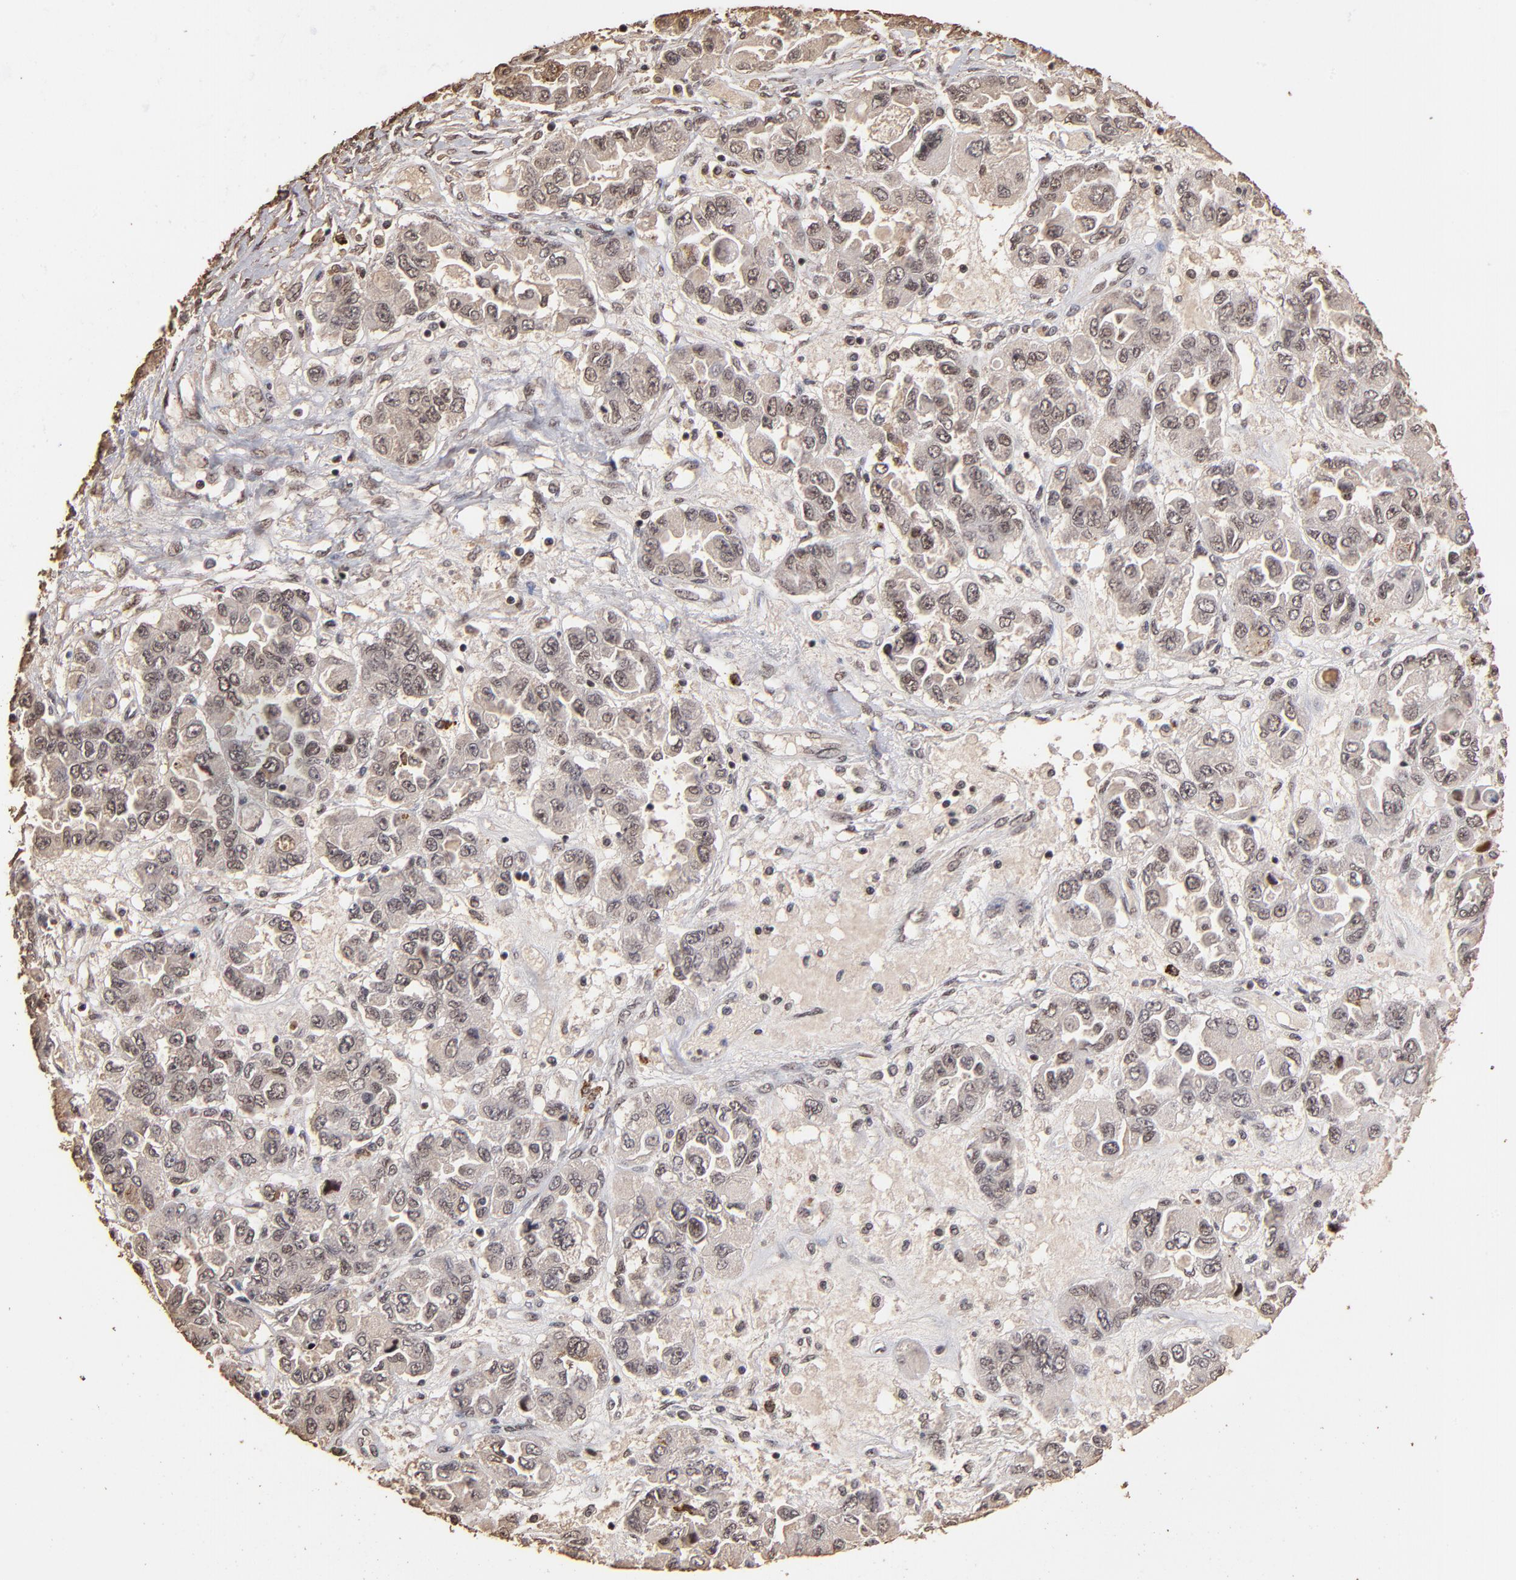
{"staining": {"intensity": "weak", "quantity": "25%-75%", "location": "cytoplasmic/membranous,nuclear"}, "tissue": "ovarian cancer", "cell_type": "Tumor cells", "image_type": "cancer", "snomed": [{"axis": "morphology", "description": "Cystadenocarcinoma, serous, NOS"}, {"axis": "topography", "description": "Ovary"}], "caption": "Brown immunohistochemical staining in serous cystadenocarcinoma (ovarian) shows weak cytoplasmic/membranous and nuclear positivity in approximately 25%-75% of tumor cells.", "gene": "ZNF146", "patient": {"sex": "female", "age": 84}}